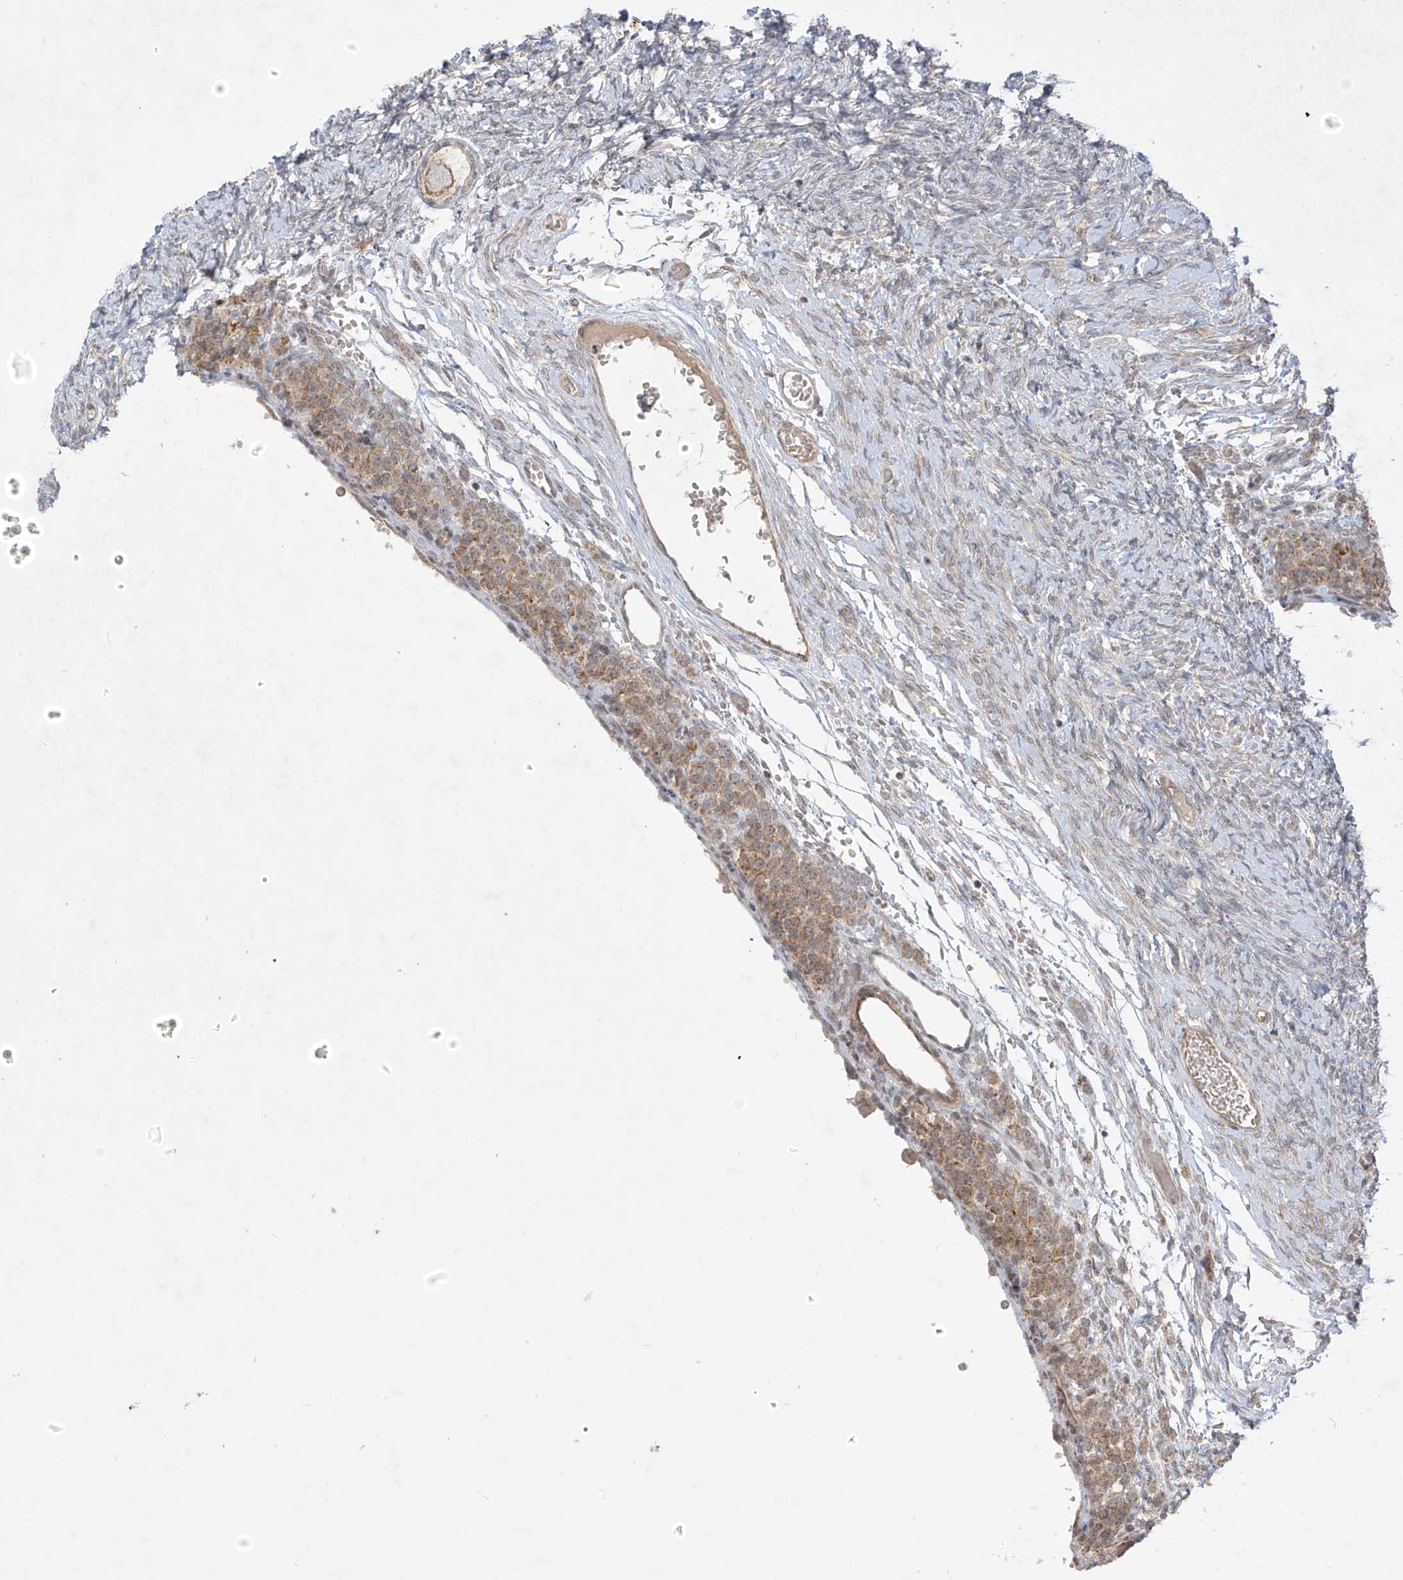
{"staining": {"intensity": "moderate", "quantity": ">75%", "location": "cytoplasmic/membranous"}, "tissue": "ovary", "cell_type": "Follicle cells", "image_type": "normal", "snomed": [{"axis": "morphology", "description": "Adenocarcinoma, NOS"}, {"axis": "topography", "description": "Endometrium"}], "caption": "Immunohistochemistry photomicrograph of benign ovary: human ovary stained using IHC demonstrates medium levels of moderate protein expression localized specifically in the cytoplasmic/membranous of follicle cells, appearing as a cytoplasmic/membranous brown color.", "gene": "DGKQ", "patient": {"sex": "female", "age": 32}}